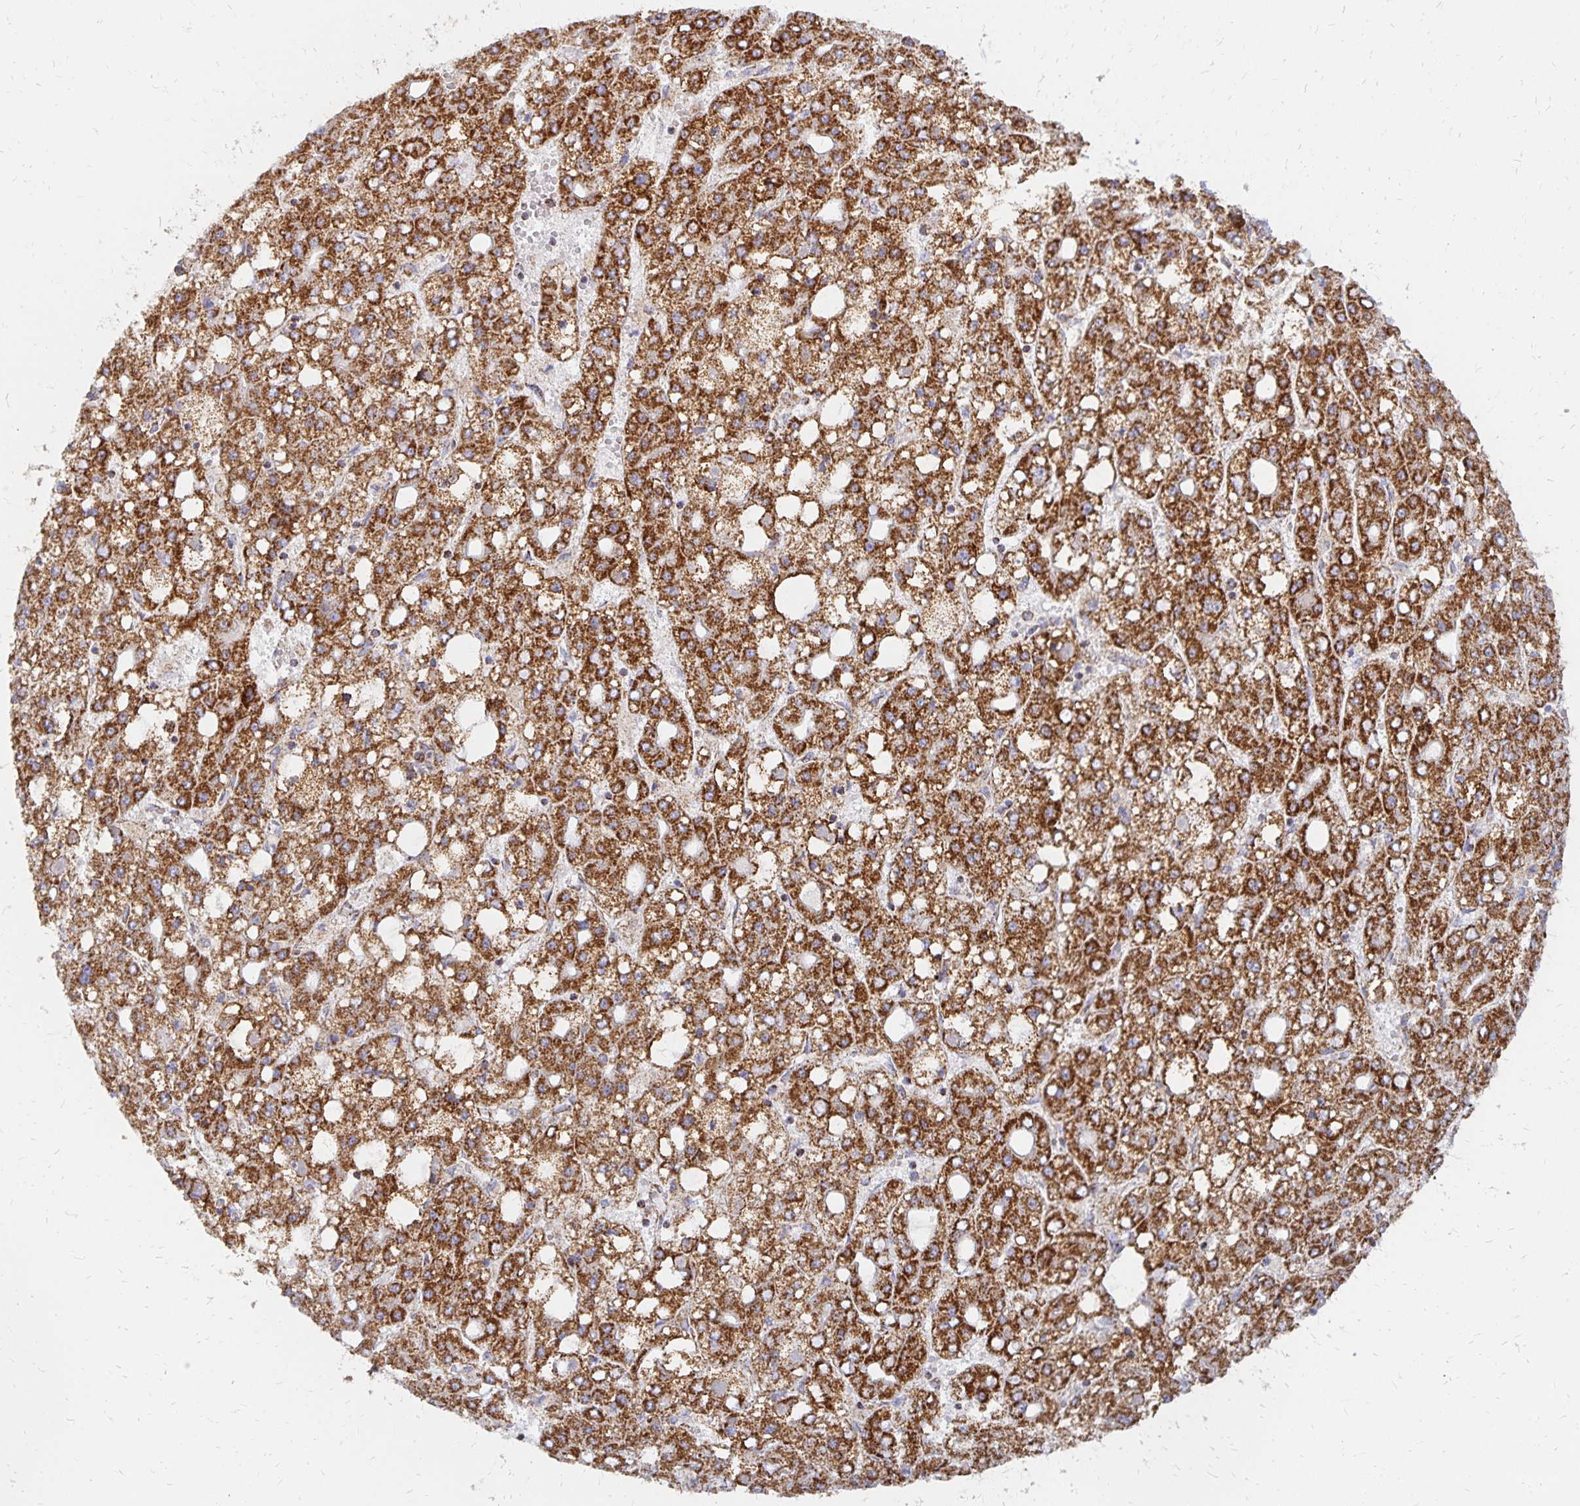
{"staining": {"intensity": "strong", "quantity": ">75%", "location": "cytoplasmic/membranous"}, "tissue": "liver cancer", "cell_type": "Tumor cells", "image_type": "cancer", "snomed": [{"axis": "morphology", "description": "Carcinoma, Hepatocellular, NOS"}, {"axis": "topography", "description": "Liver"}], "caption": "Tumor cells reveal high levels of strong cytoplasmic/membranous staining in about >75% of cells in liver cancer. Nuclei are stained in blue.", "gene": "STOML2", "patient": {"sex": "male", "age": 65}}